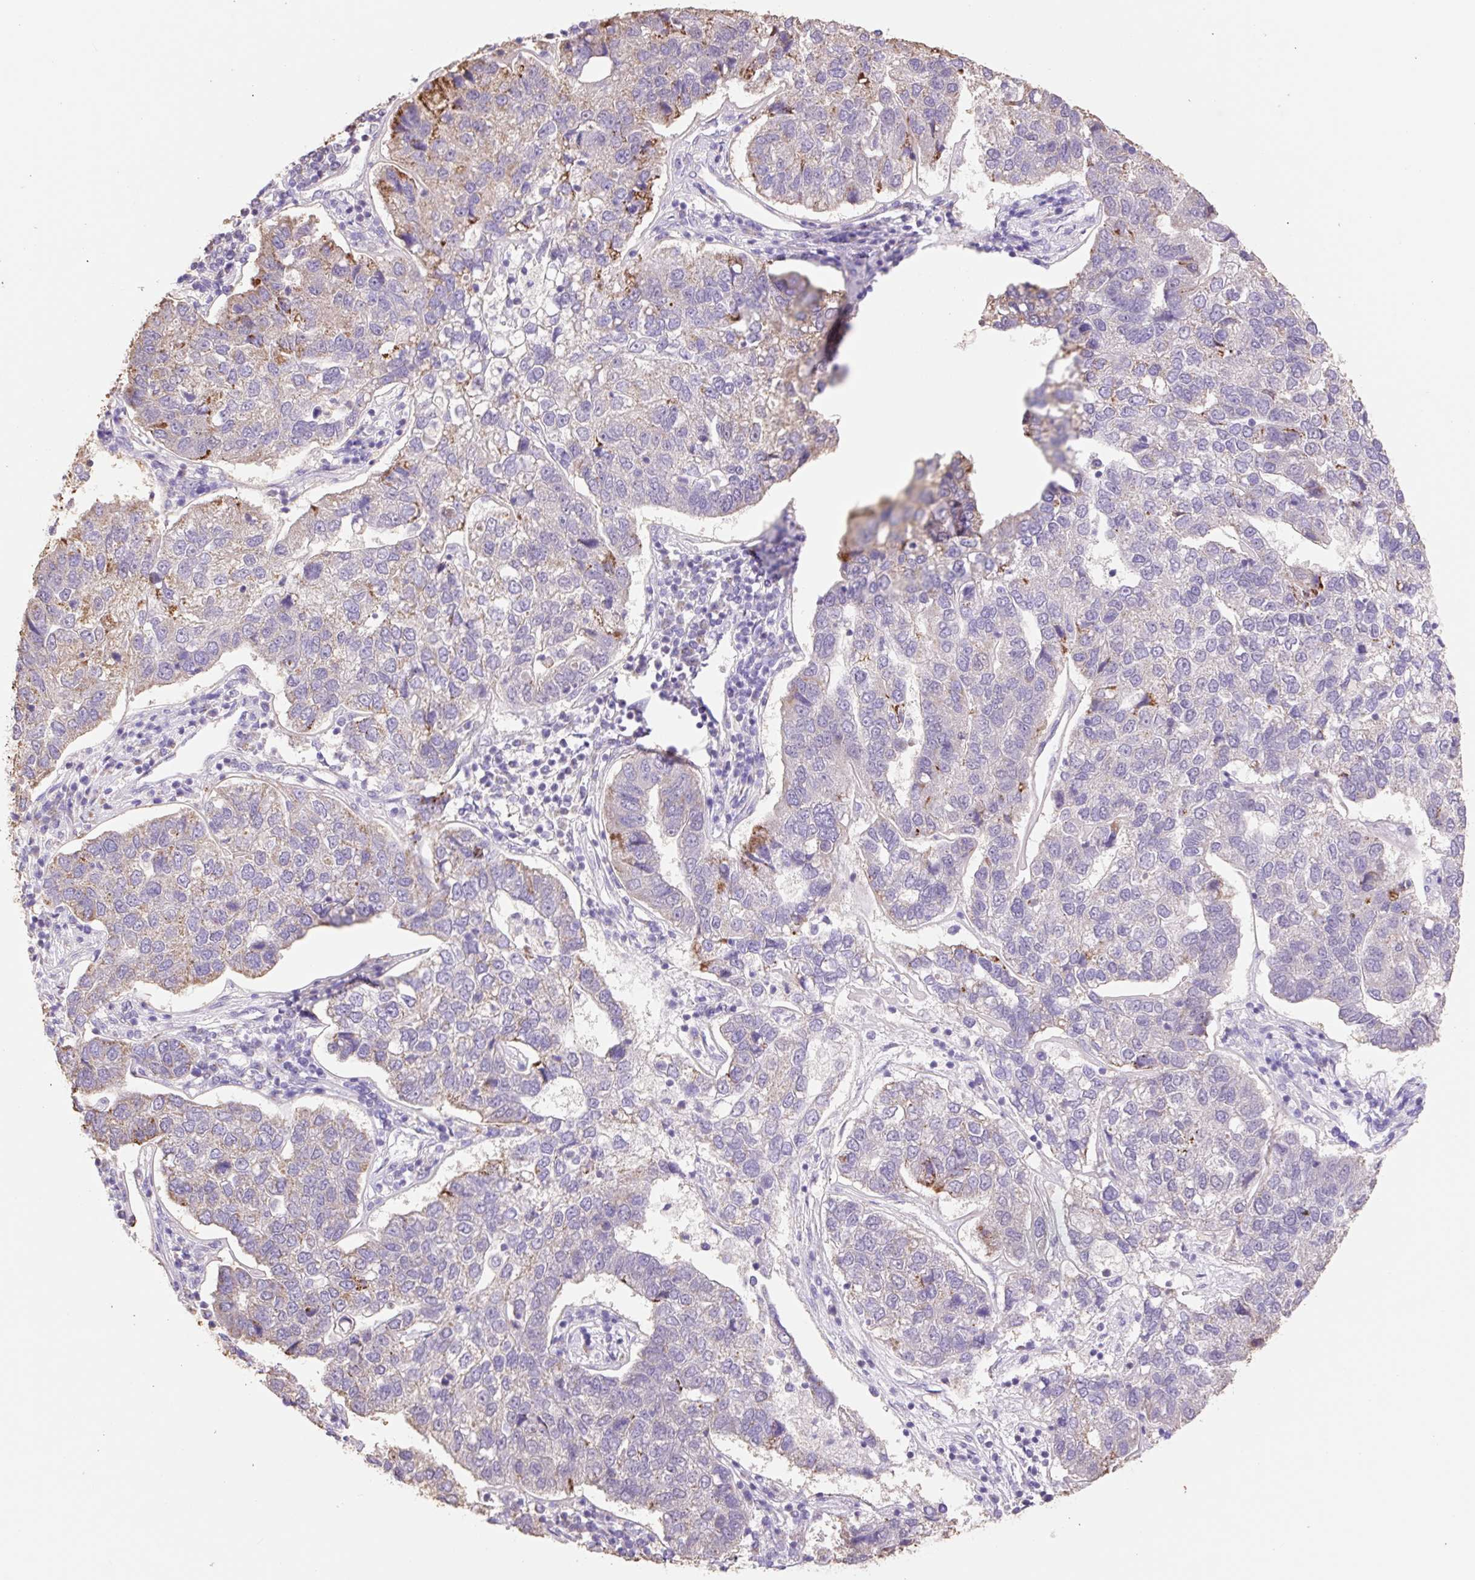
{"staining": {"intensity": "moderate", "quantity": "<25%", "location": "cytoplasmic/membranous"}, "tissue": "pancreatic cancer", "cell_type": "Tumor cells", "image_type": "cancer", "snomed": [{"axis": "morphology", "description": "Adenocarcinoma, NOS"}, {"axis": "topography", "description": "Pancreas"}], "caption": "A low amount of moderate cytoplasmic/membranous expression is identified in approximately <25% of tumor cells in pancreatic cancer tissue. (Brightfield microscopy of DAB IHC at high magnification).", "gene": "COPZ2", "patient": {"sex": "female", "age": 61}}